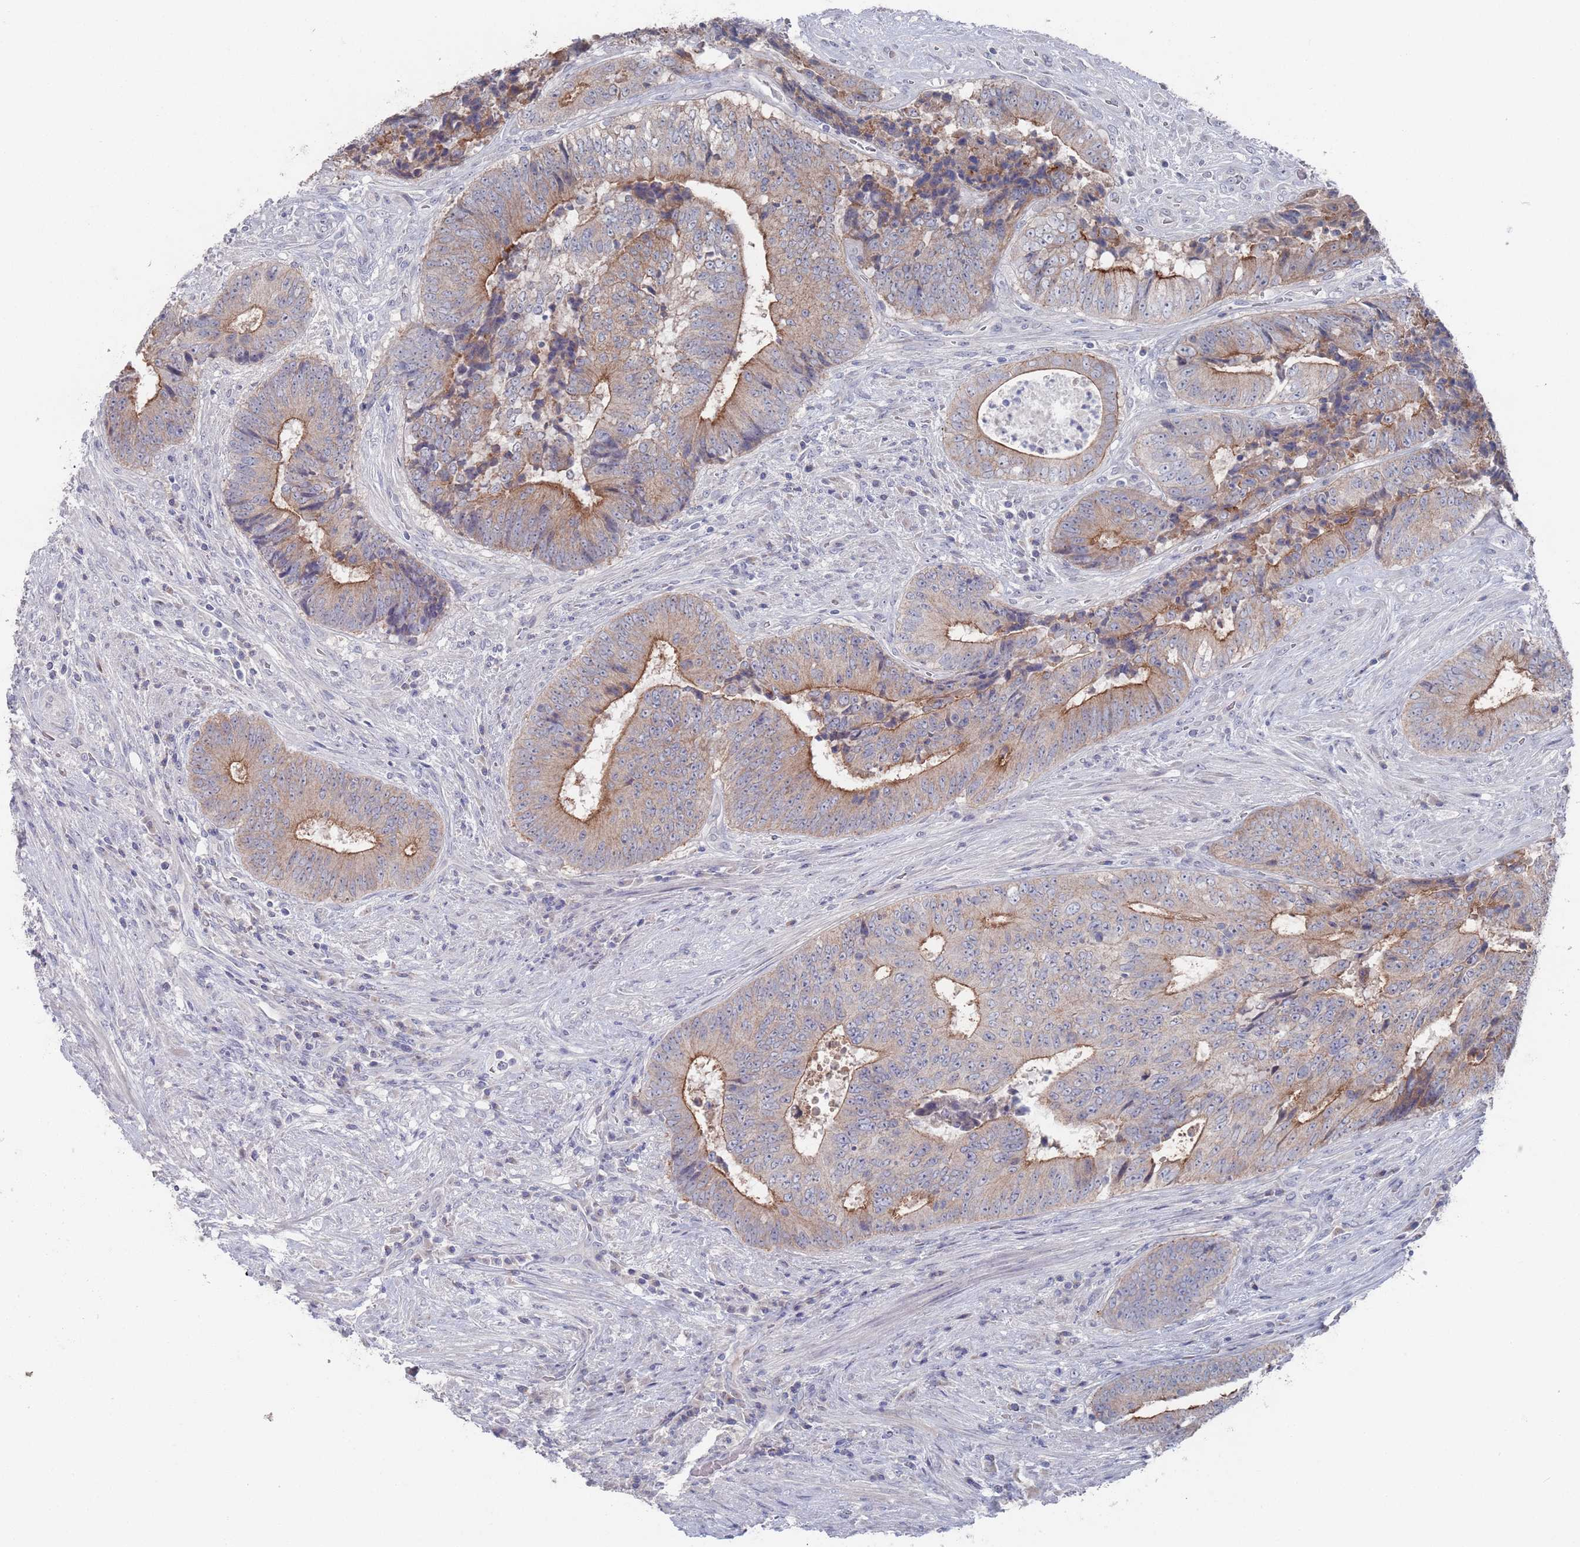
{"staining": {"intensity": "moderate", "quantity": "25%-75%", "location": "cytoplasmic/membranous"}, "tissue": "colorectal cancer", "cell_type": "Tumor cells", "image_type": "cancer", "snomed": [{"axis": "morphology", "description": "Adenocarcinoma, NOS"}, {"axis": "topography", "description": "Rectum"}], "caption": "A photomicrograph of human colorectal cancer stained for a protein shows moderate cytoplasmic/membranous brown staining in tumor cells. The staining is performed using DAB (3,3'-diaminobenzidine) brown chromogen to label protein expression. The nuclei are counter-stained blue using hematoxylin.", "gene": "PROM2", "patient": {"sex": "male", "age": 72}}